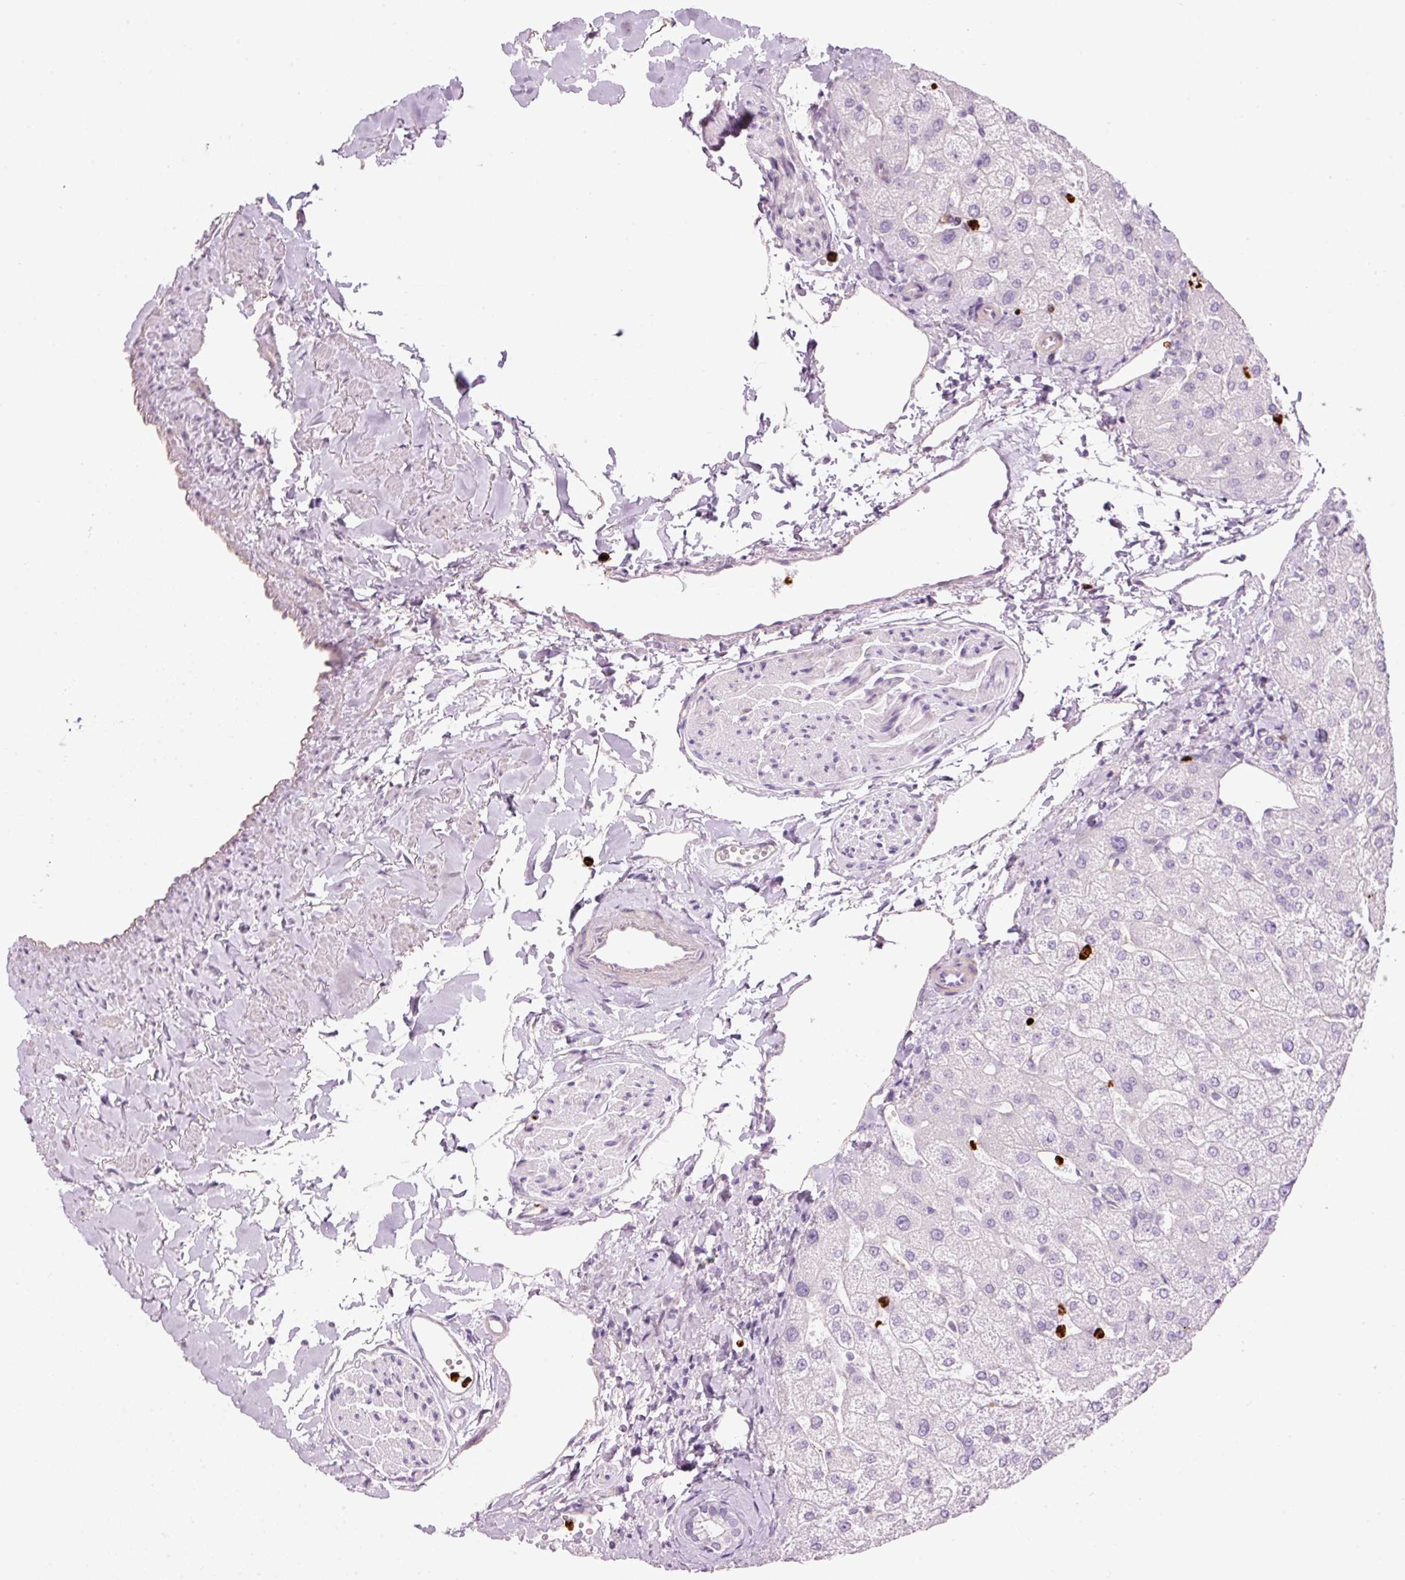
{"staining": {"intensity": "negative", "quantity": "none", "location": "none"}, "tissue": "liver", "cell_type": "Cholangiocytes", "image_type": "normal", "snomed": [{"axis": "morphology", "description": "Normal tissue, NOS"}, {"axis": "topography", "description": "Liver"}], "caption": "Protein analysis of unremarkable liver displays no significant expression in cholangiocytes.", "gene": "MAP3K3", "patient": {"sex": "female", "age": 54}}